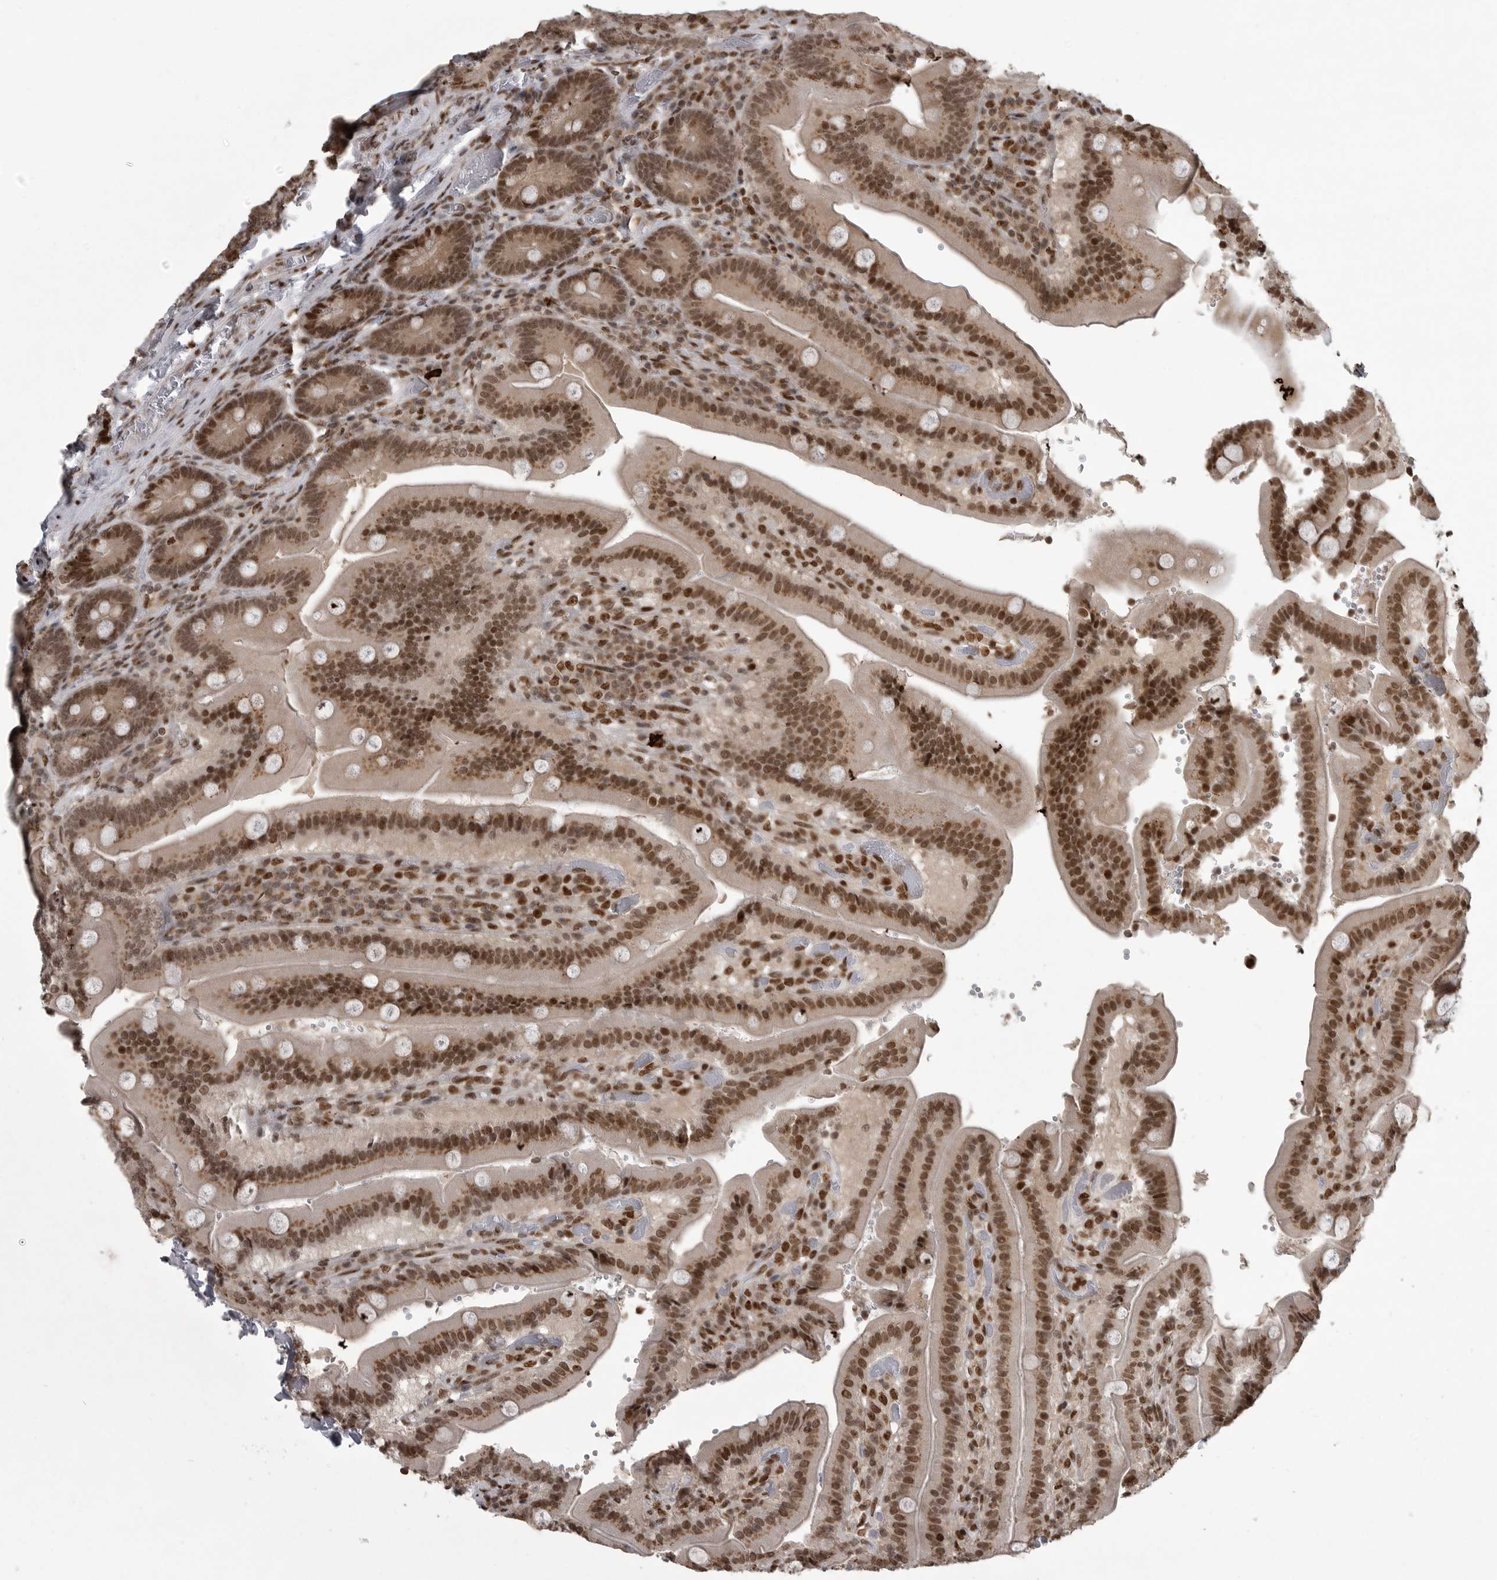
{"staining": {"intensity": "moderate", "quantity": ">75%", "location": "cytoplasmic/membranous,nuclear"}, "tissue": "duodenum", "cell_type": "Glandular cells", "image_type": "normal", "snomed": [{"axis": "morphology", "description": "Normal tissue, NOS"}, {"axis": "topography", "description": "Duodenum"}], "caption": "High-magnification brightfield microscopy of benign duodenum stained with DAB (brown) and counterstained with hematoxylin (blue). glandular cells exhibit moderate cytoplasmic/membranous,nuclear expression is identified in approximately>75% of cells. The staining was performed using DAB to visualize the protein expression in brown, while the nuclei were stained in blue with hematoxylin (Magnification: 20x).", "gene": "YAF2", "patient": {"sex": "female", "age": 62}}